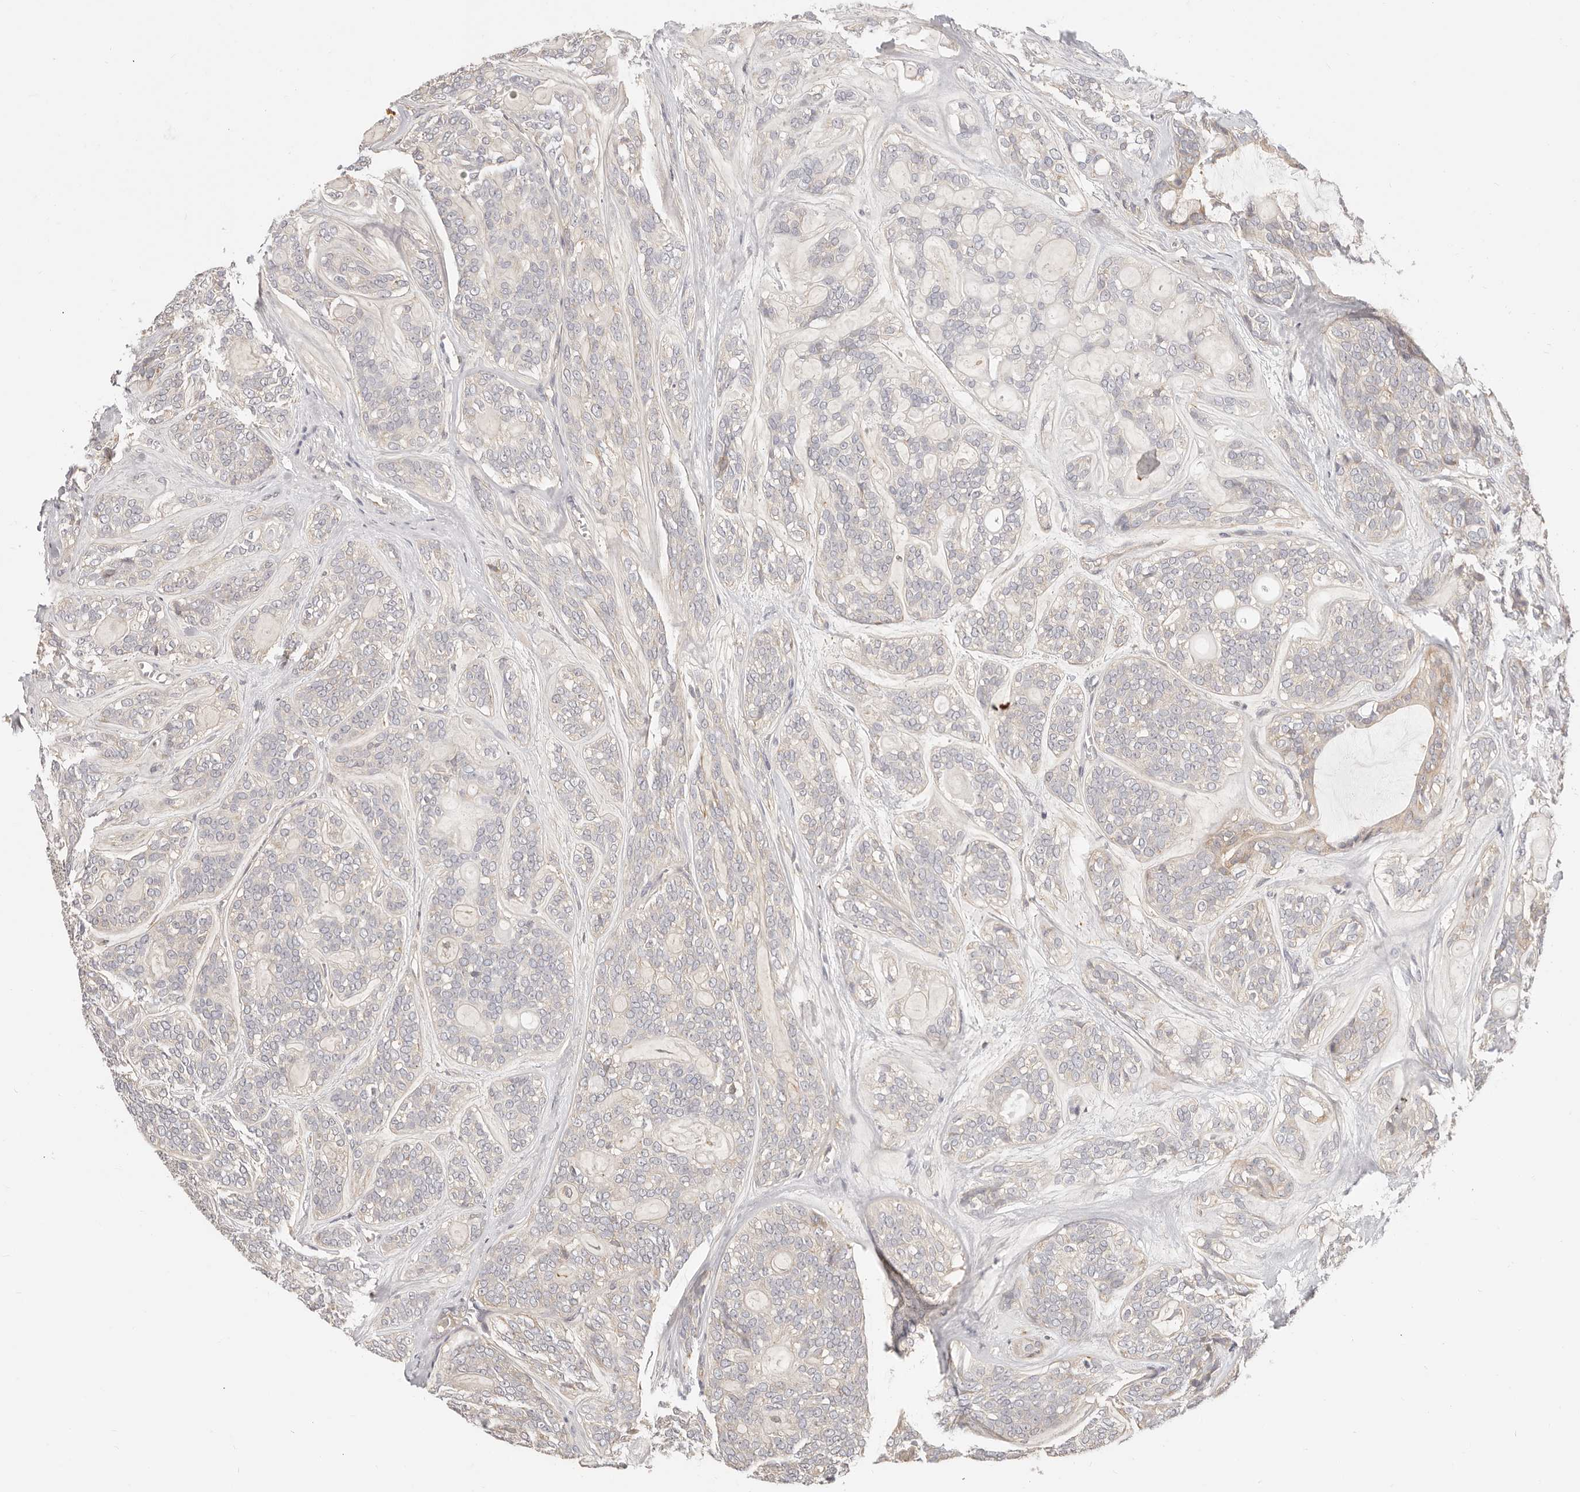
{"staining": {"intensity": "moderate", "quantity": "<25%", "location": "cytoplasmic/membranous"}, "tissue": "head and neck cancer", "cell_type": "Tumor cells", "image_type": "cancer", "snomed": [{"axis": "morphology", "description": "Adenocarcinoma, NOS"}, {"axis": "topography", "description": "Head-Neck"}], "caption": "Tumor cells show low levels of moderate cytoplasmic/membranous positivity in about <25% of cells in human adenocarcinoma (head and neck). (IHC, brightfield microscopy, high magnification).", "gene": "DTNBP1", "patient": {"sex": "male", "age": 66}}